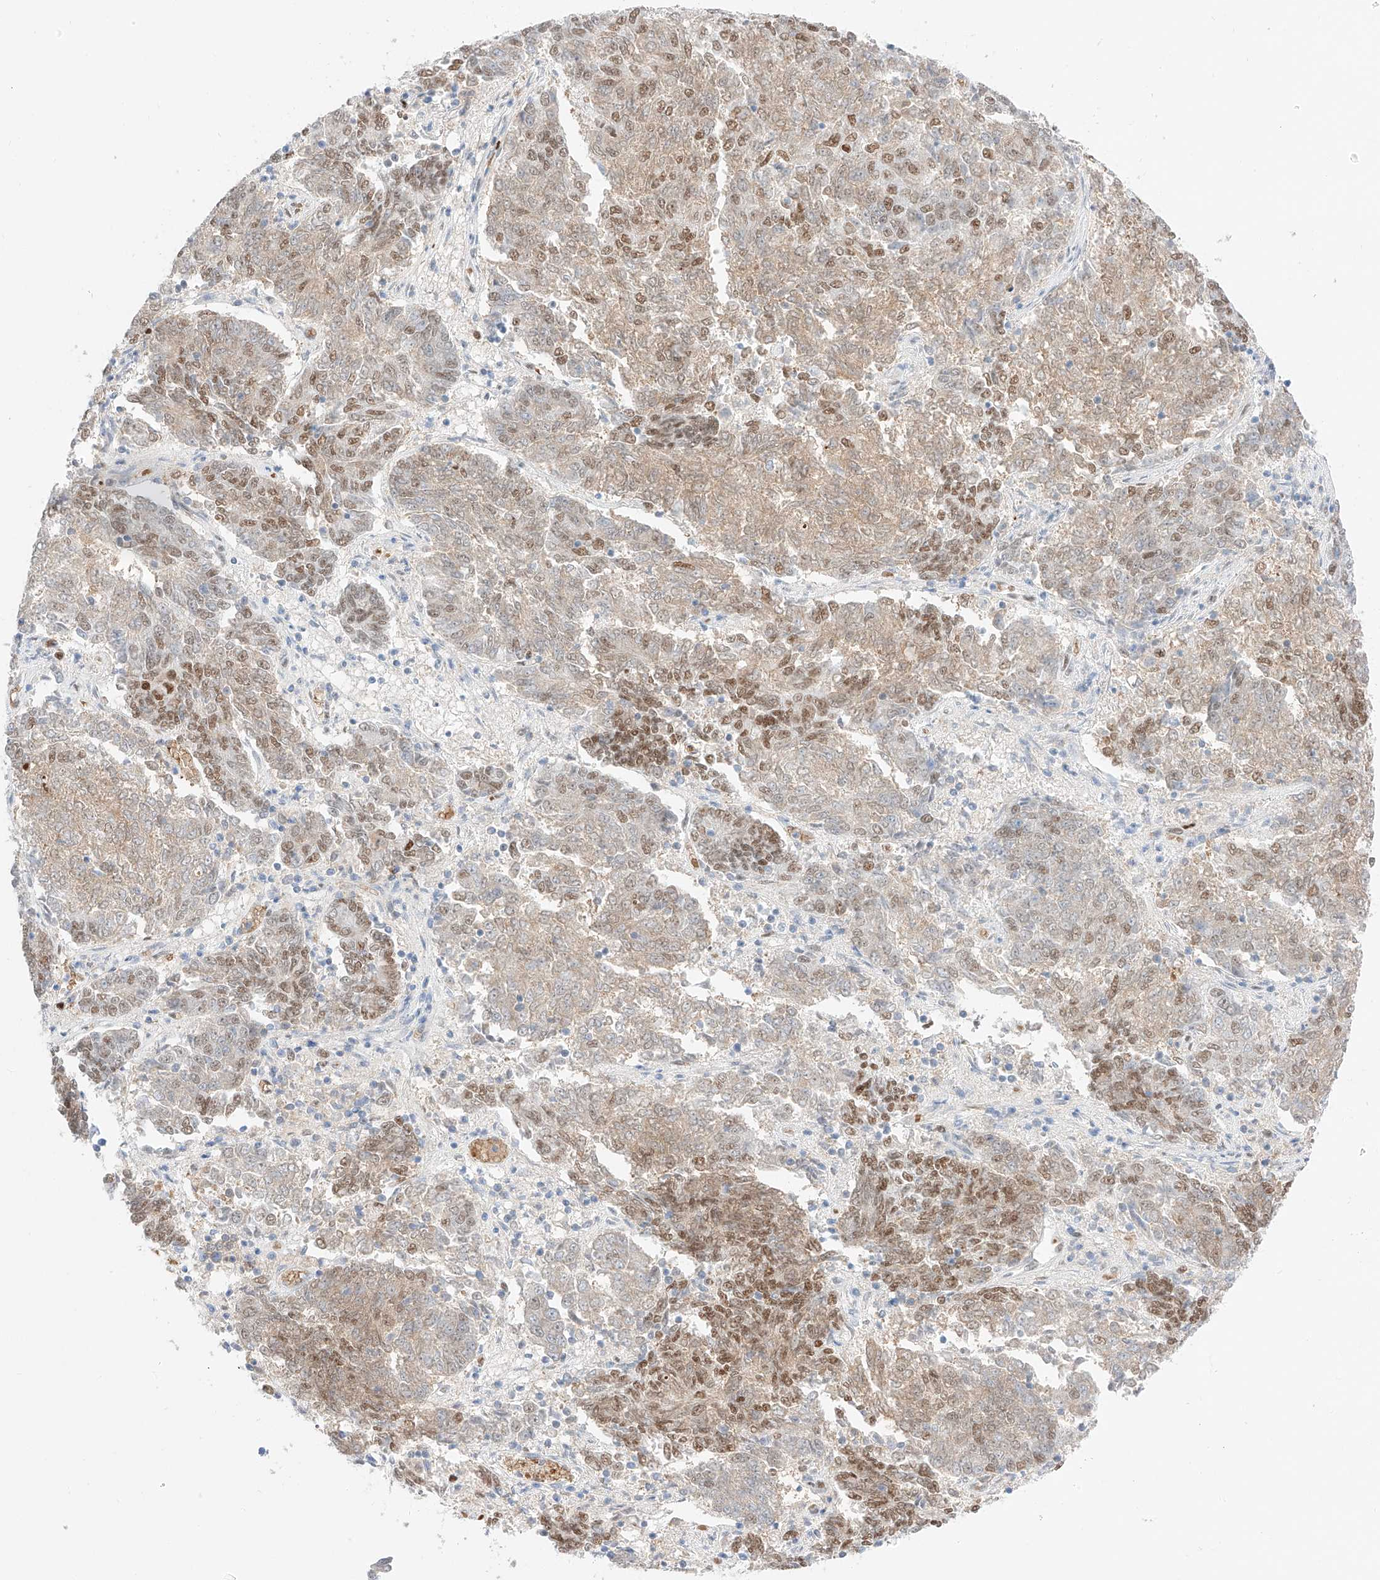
{"staining": {"intensity": "moderate", "quantity": "25%-75%", "location": "cytoplasmic/membranous,nuclear"}, "tissue": "endometrial cancer", "cell_type": "Tumor cells", "image_type": "cancer", "snomed": [{"axis": "morphology", "description": "Adenocarcinoma, NOS"}, {"axis": "topography", "description": "Endometrium"}], "caption": "Immunohistochemical staining of endometrial cancer demonstrates medium levels of moderate cytoplasmic/membranous and nuclear protein staining in about 25%-75% of tumor cells.", "gene": "APIP", "patient": {"sex": "female", "age": 80}}